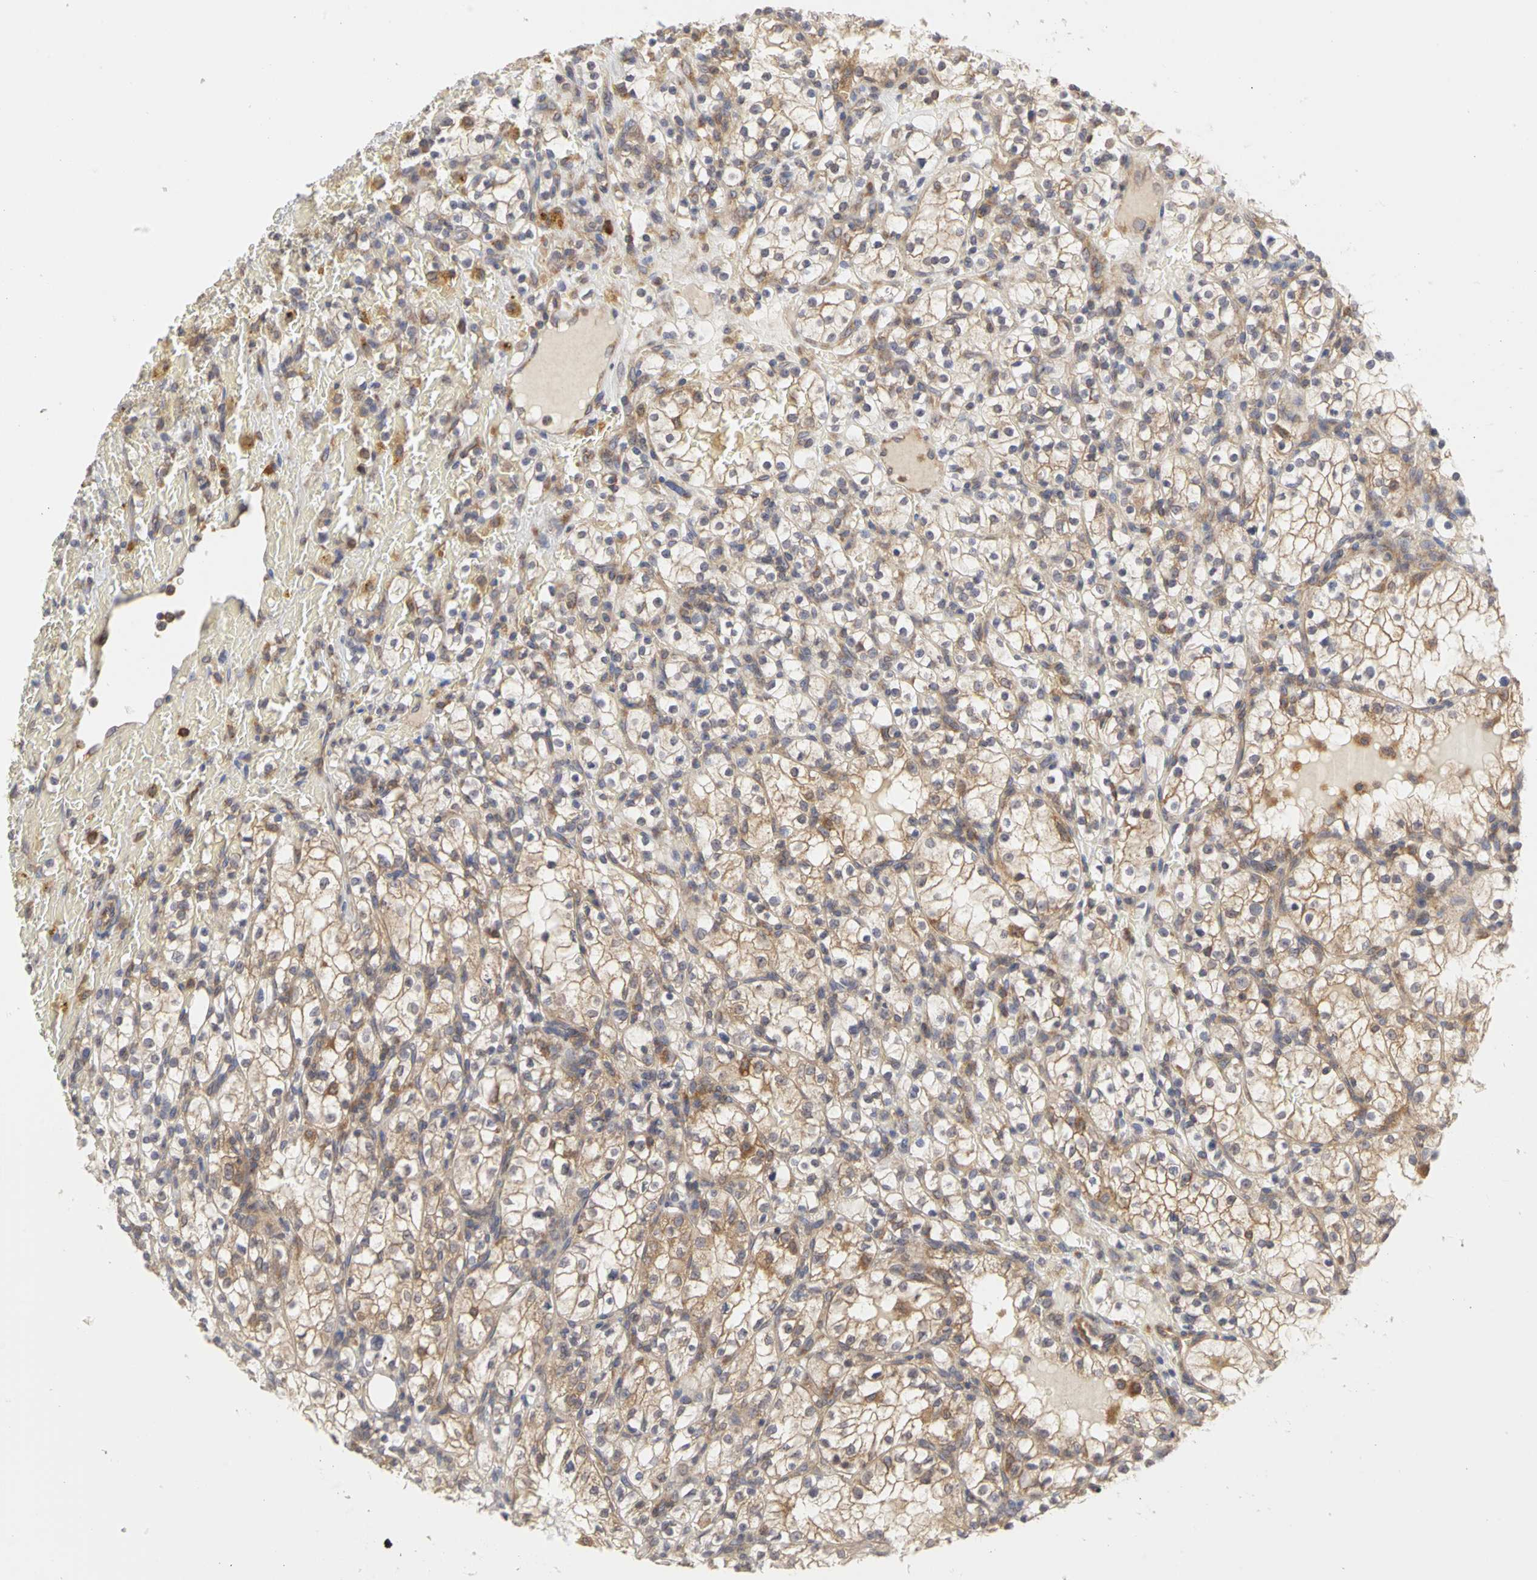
{"staining": {"intensity": "weak", "quantity": "25%-75%", "location": "cytoplasmic/membranous"}, "tissue": "renal cancer", "cell_type": "Tumor cells", "image_type": "cancer", "snomed": [{"axis": "morphology", "description": "Normal tissue, NOS"}, {"axis": "morphology", "description": "Adenocarcinoma, NOS"}, {"axis": "topography", "description": "Kidney"}], "caption": "This is a histology image of immunohistochemistry (IHC) staining of renal cancer, which shows weak staining in the cytoplasmic/membranous of tumor cells.", "gene": "IRAK1", "patient": {"sex": "female", "age": 55}}